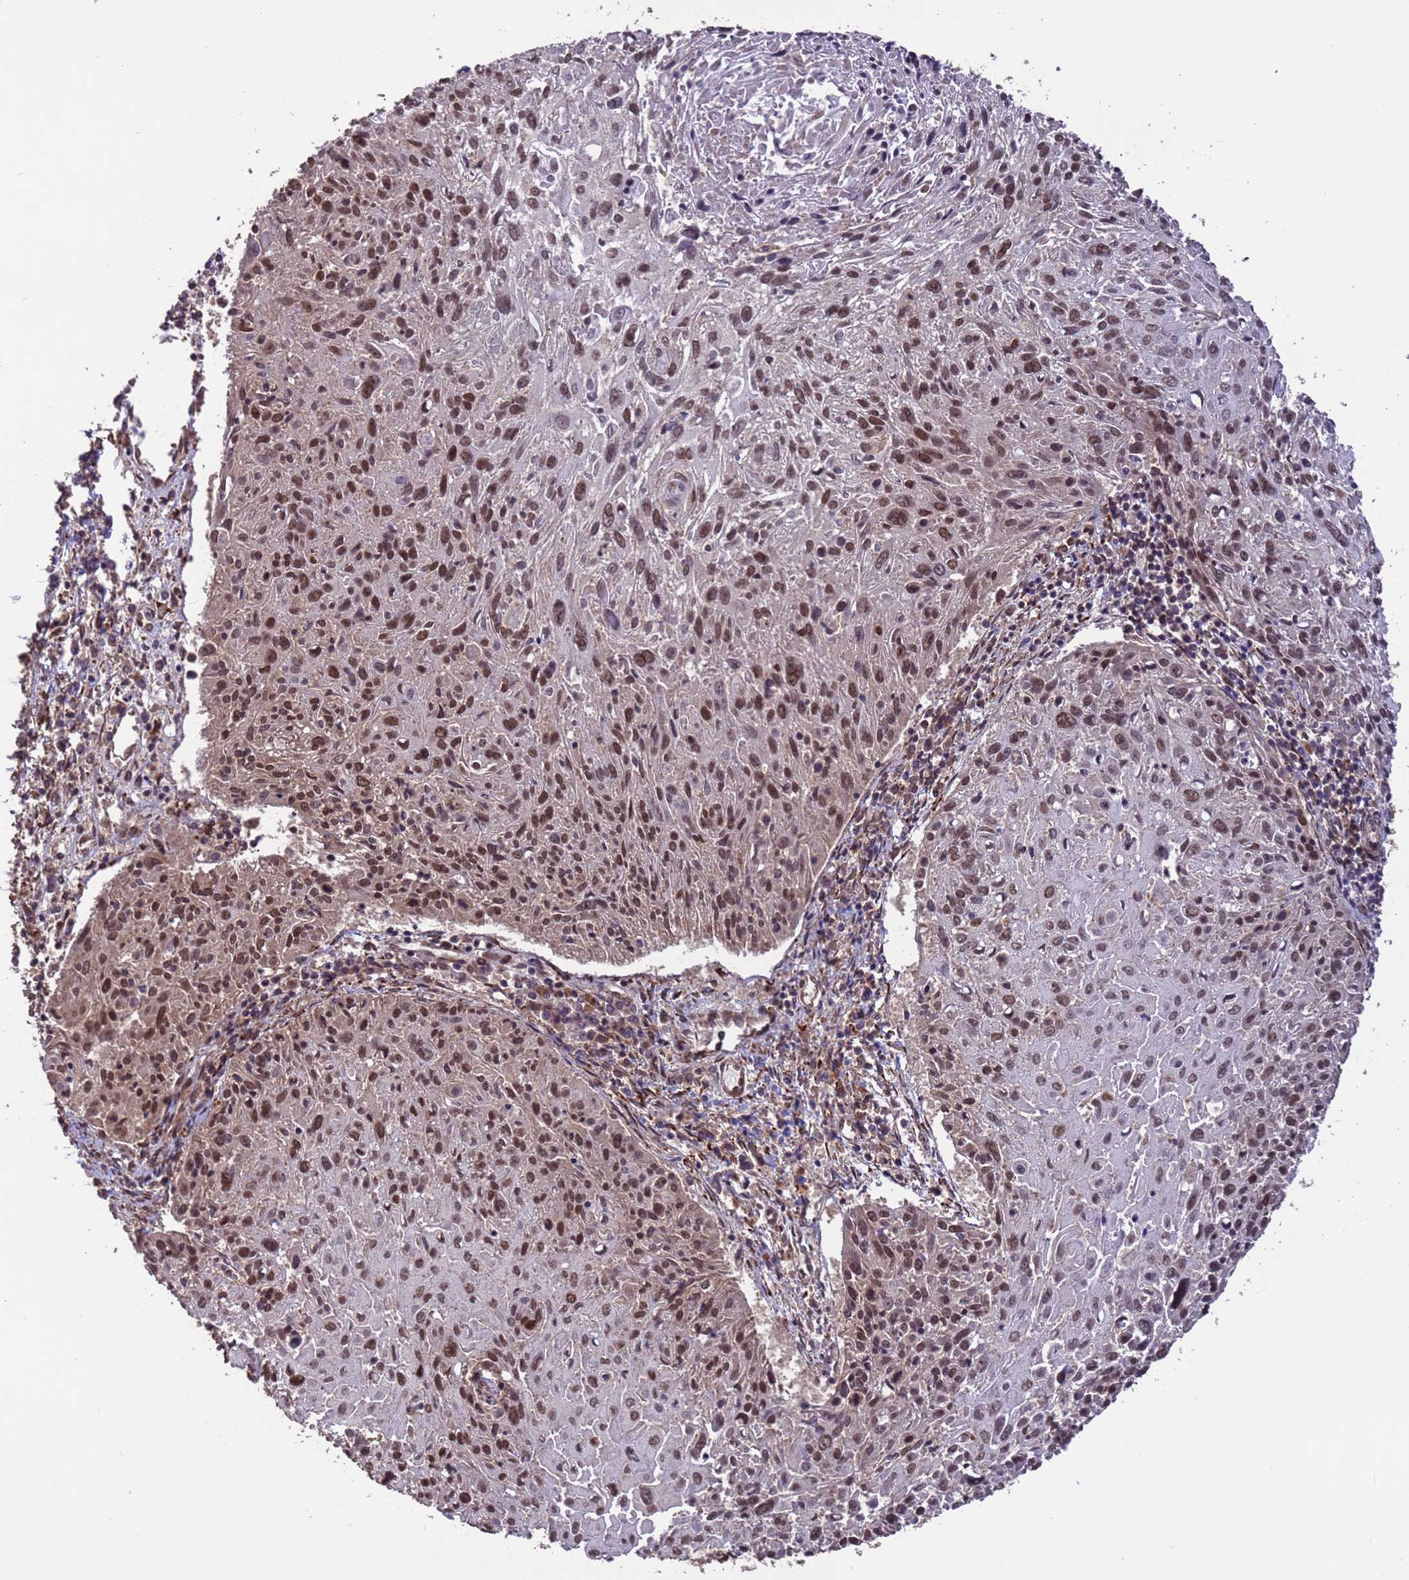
{"staining": {"intensity": "moderate", "quantity": ">75%", "location": "nuclear"}, "tissue": "cervical cancer", "cell_type": "Tumor cells", "image_type": "cancer", "snomed": [{"axis": "morphology", "description": "Squamous cell carcinoma, NOS"}, {"axis": "topography", "description": "Cervix"}], "caption": "Squamous cell carcinoma (cervical) stained with DAB (3,3'-diaminobenzidine) immunohistochemistry (IHC) demonstrates medium levels of moderate nuclear staining in approximately >75% of tumor cells.", "gene": "VSTM4", "patient": {"sex": "female", "age": 51}}